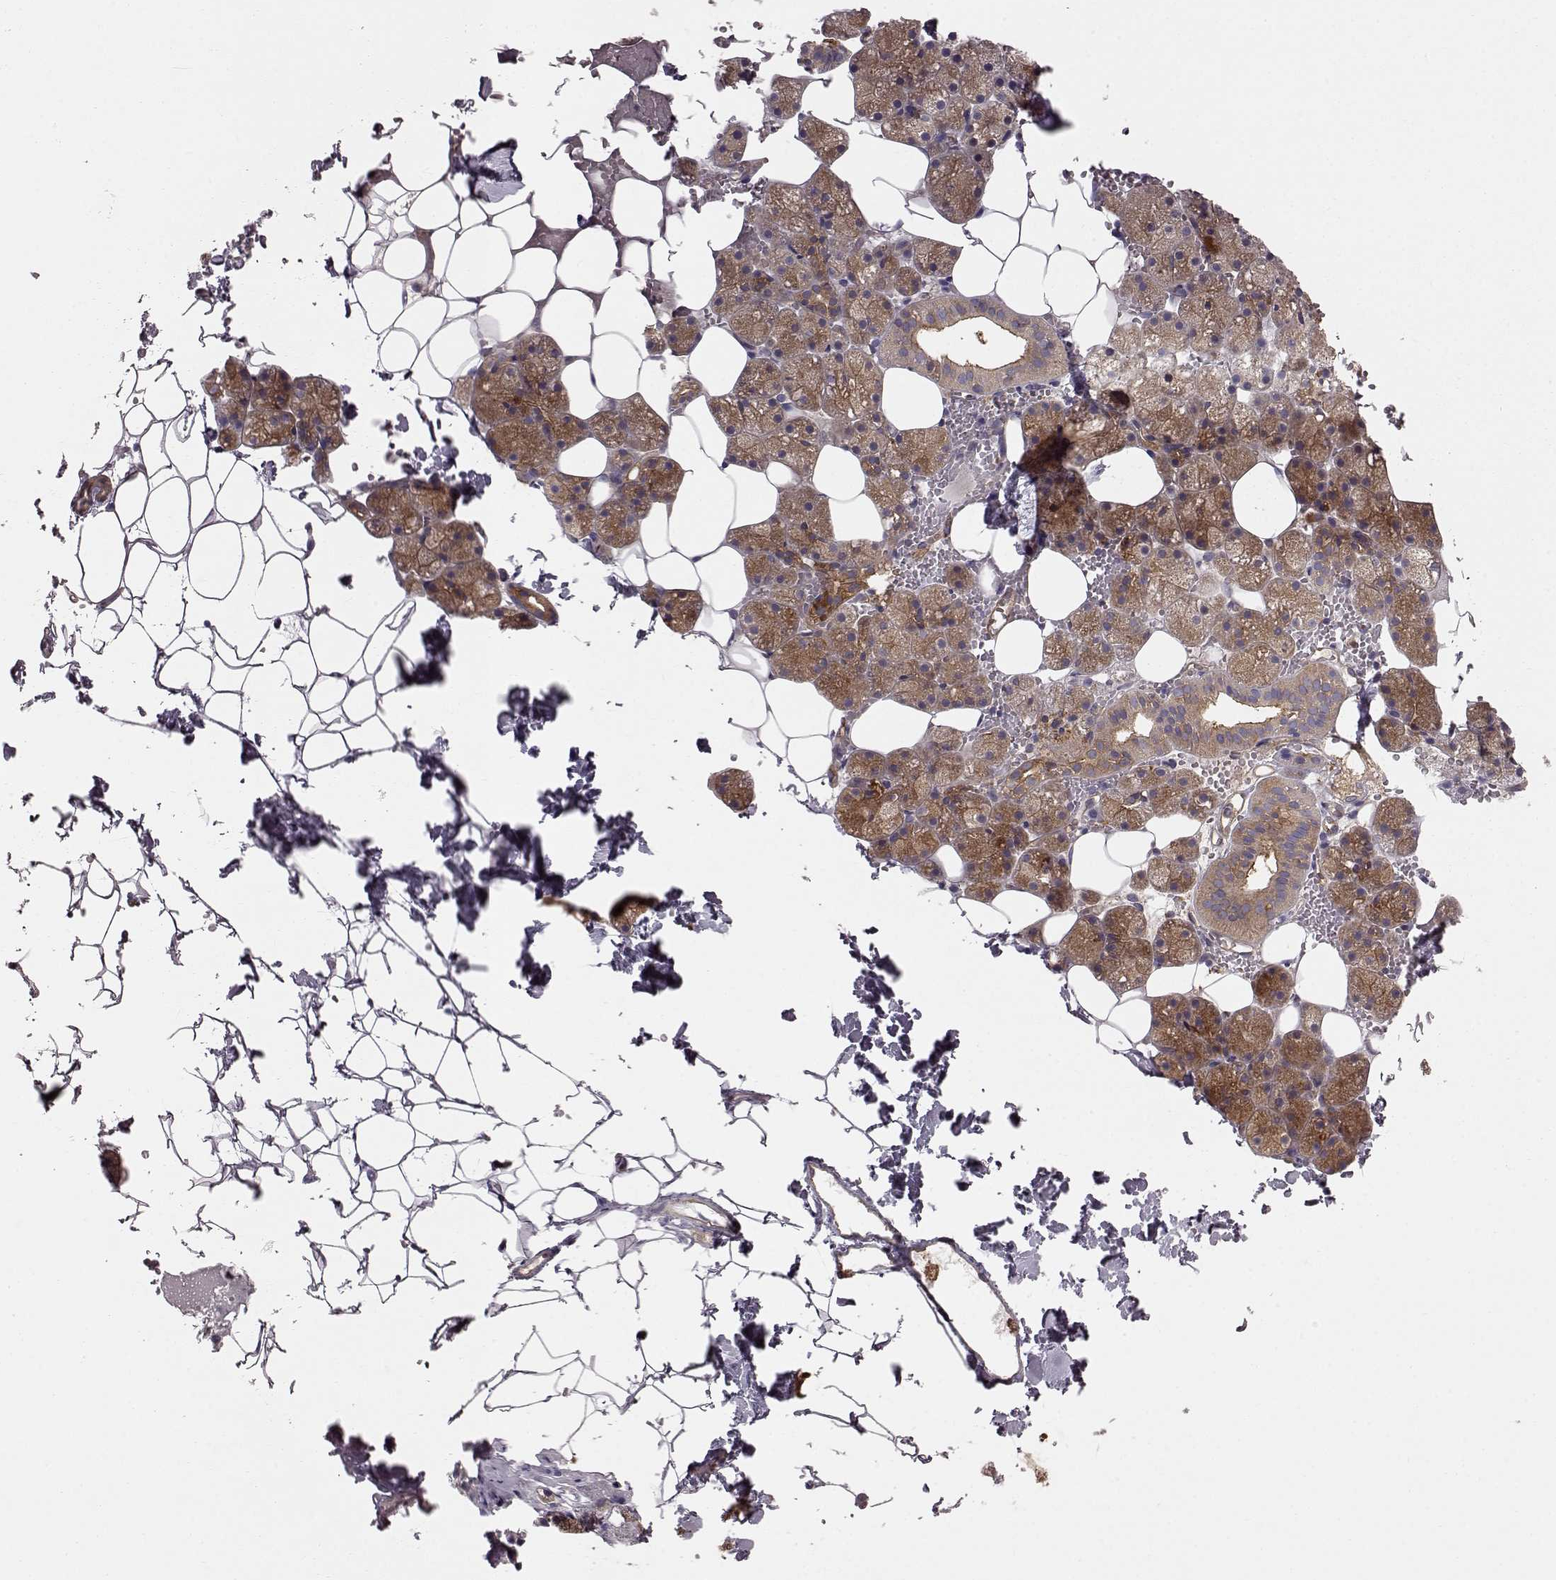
{"staining": {"intensity": "moderate", "quantity": ">75%", "location": "cytoplasmic/membranous"}, "tissue": "salivary gland", "cell_type": "Glandular cells", "image_type": "normal", "snomed": [{"axis": "morphology", "description": "Normal tissue, NOS"}, {"axis": "topography", "description": "Salivary gland"}], "caption": "Immunohistochemical staining of normal human salivary gland exhibits medium levels of moderate cytoplasmic/membranous positivity in approximately >75% of glandular cells. The protein of interest is stained brown, and the nuclei are stained in blue (DAB (3,3'-diaminobenzidine) IHC with brightfield microscopy, high magnification).", "gene": "RABGAP1", "patient": {"sex": "male", "age": 38}}